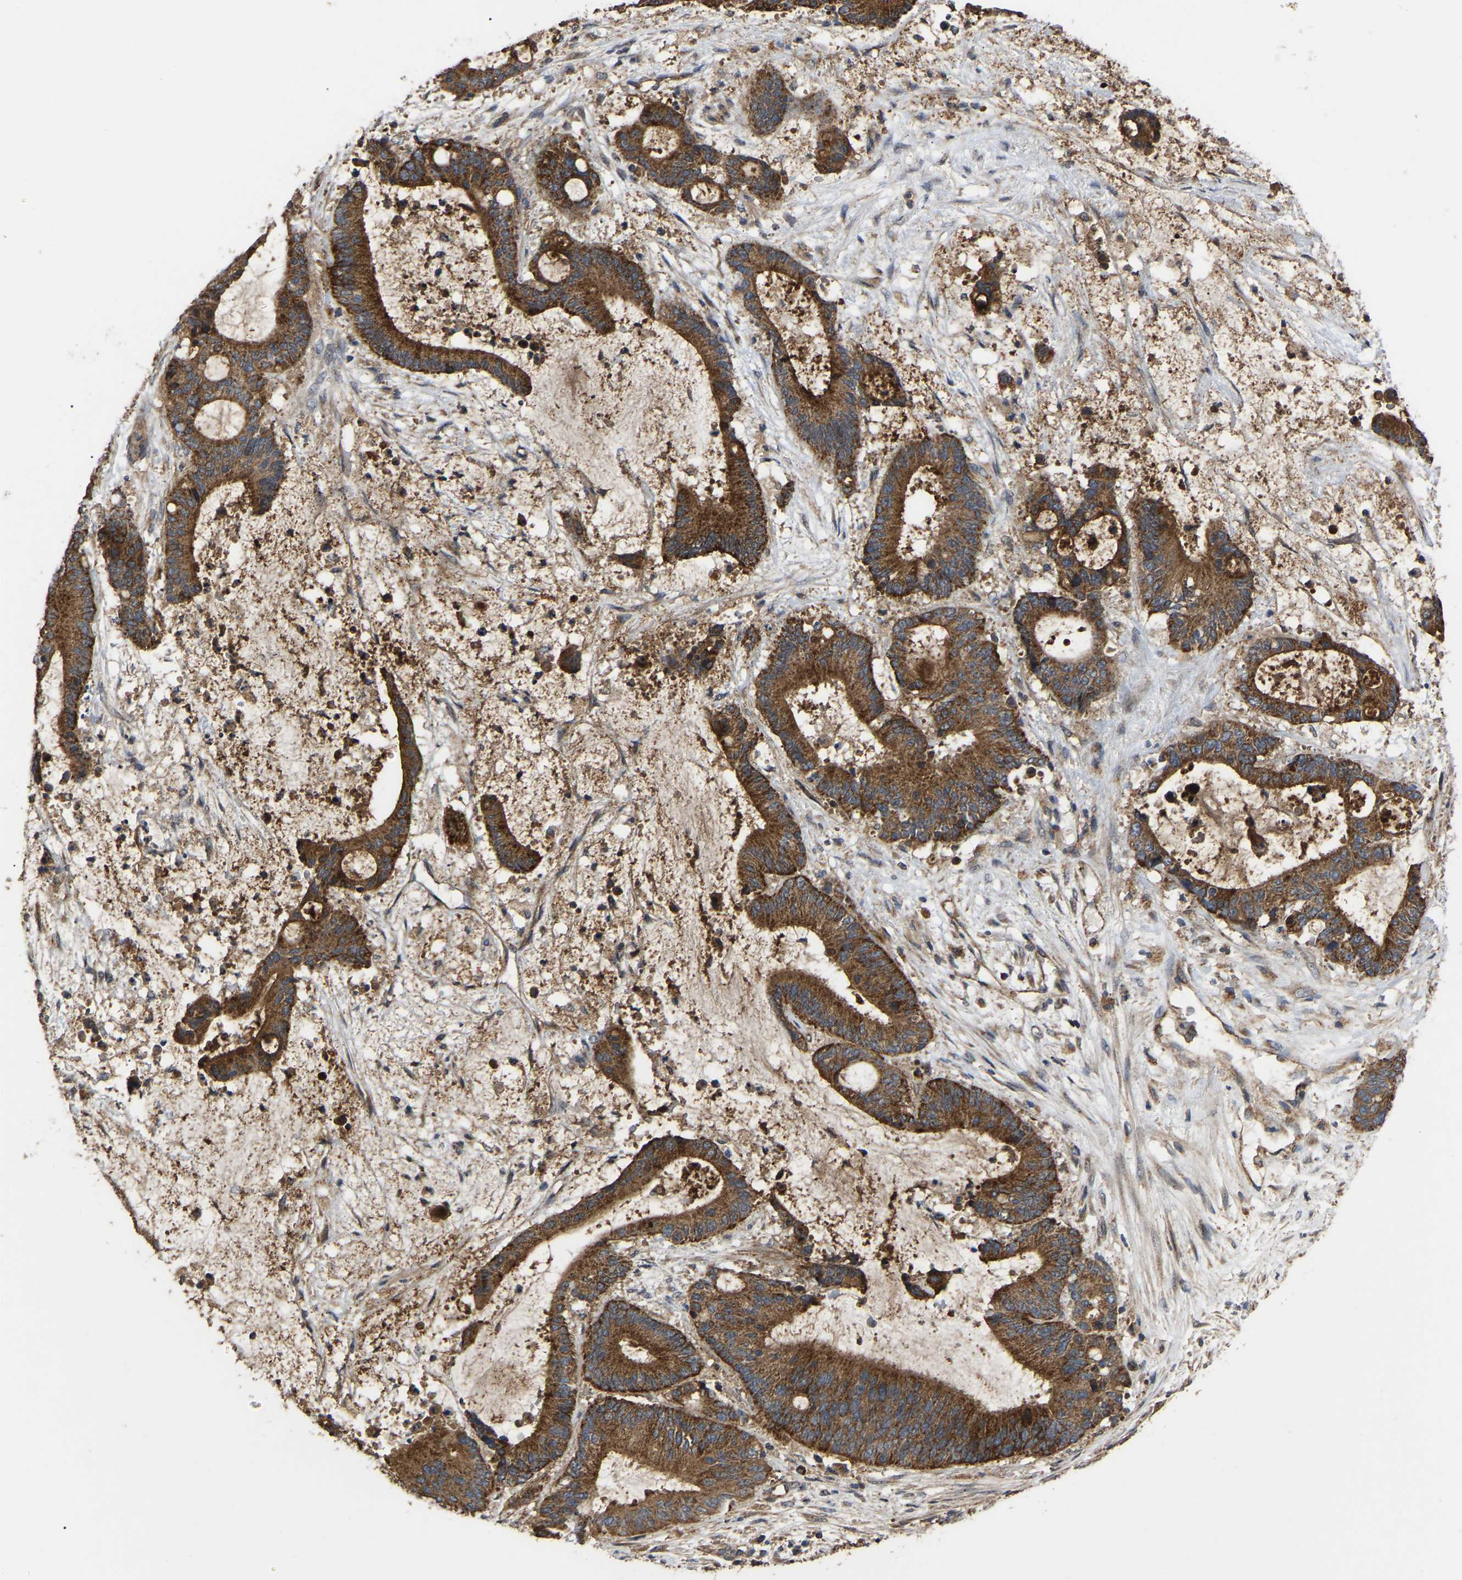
{"staining": {"intensity": "moderate", "quantity": ">75%", "location": "cytoplasmic/membranous"}, "tissue": "liver cancer", "cell_type": "Tumor cells", "image_type": "cancer", "snomed": [{"axis": "morphology", "description": "Normal tissue, NOS"}, {"axis": "morphology", "description": "Cholangiocarcinoma"}, {"axis": "topography", "description": "Liver"}, {"axis": "topography", "description": "Peripheral nerve tissue"}], "caption": "This is a histology image of immunohistochemistry staining of liver cholangiocarcinoma, which shows moderate staining in the cytoplasmic/membranous of tumor cells.", "gene": "GCC1", "patient": {"sex": "female", "age": 73}}